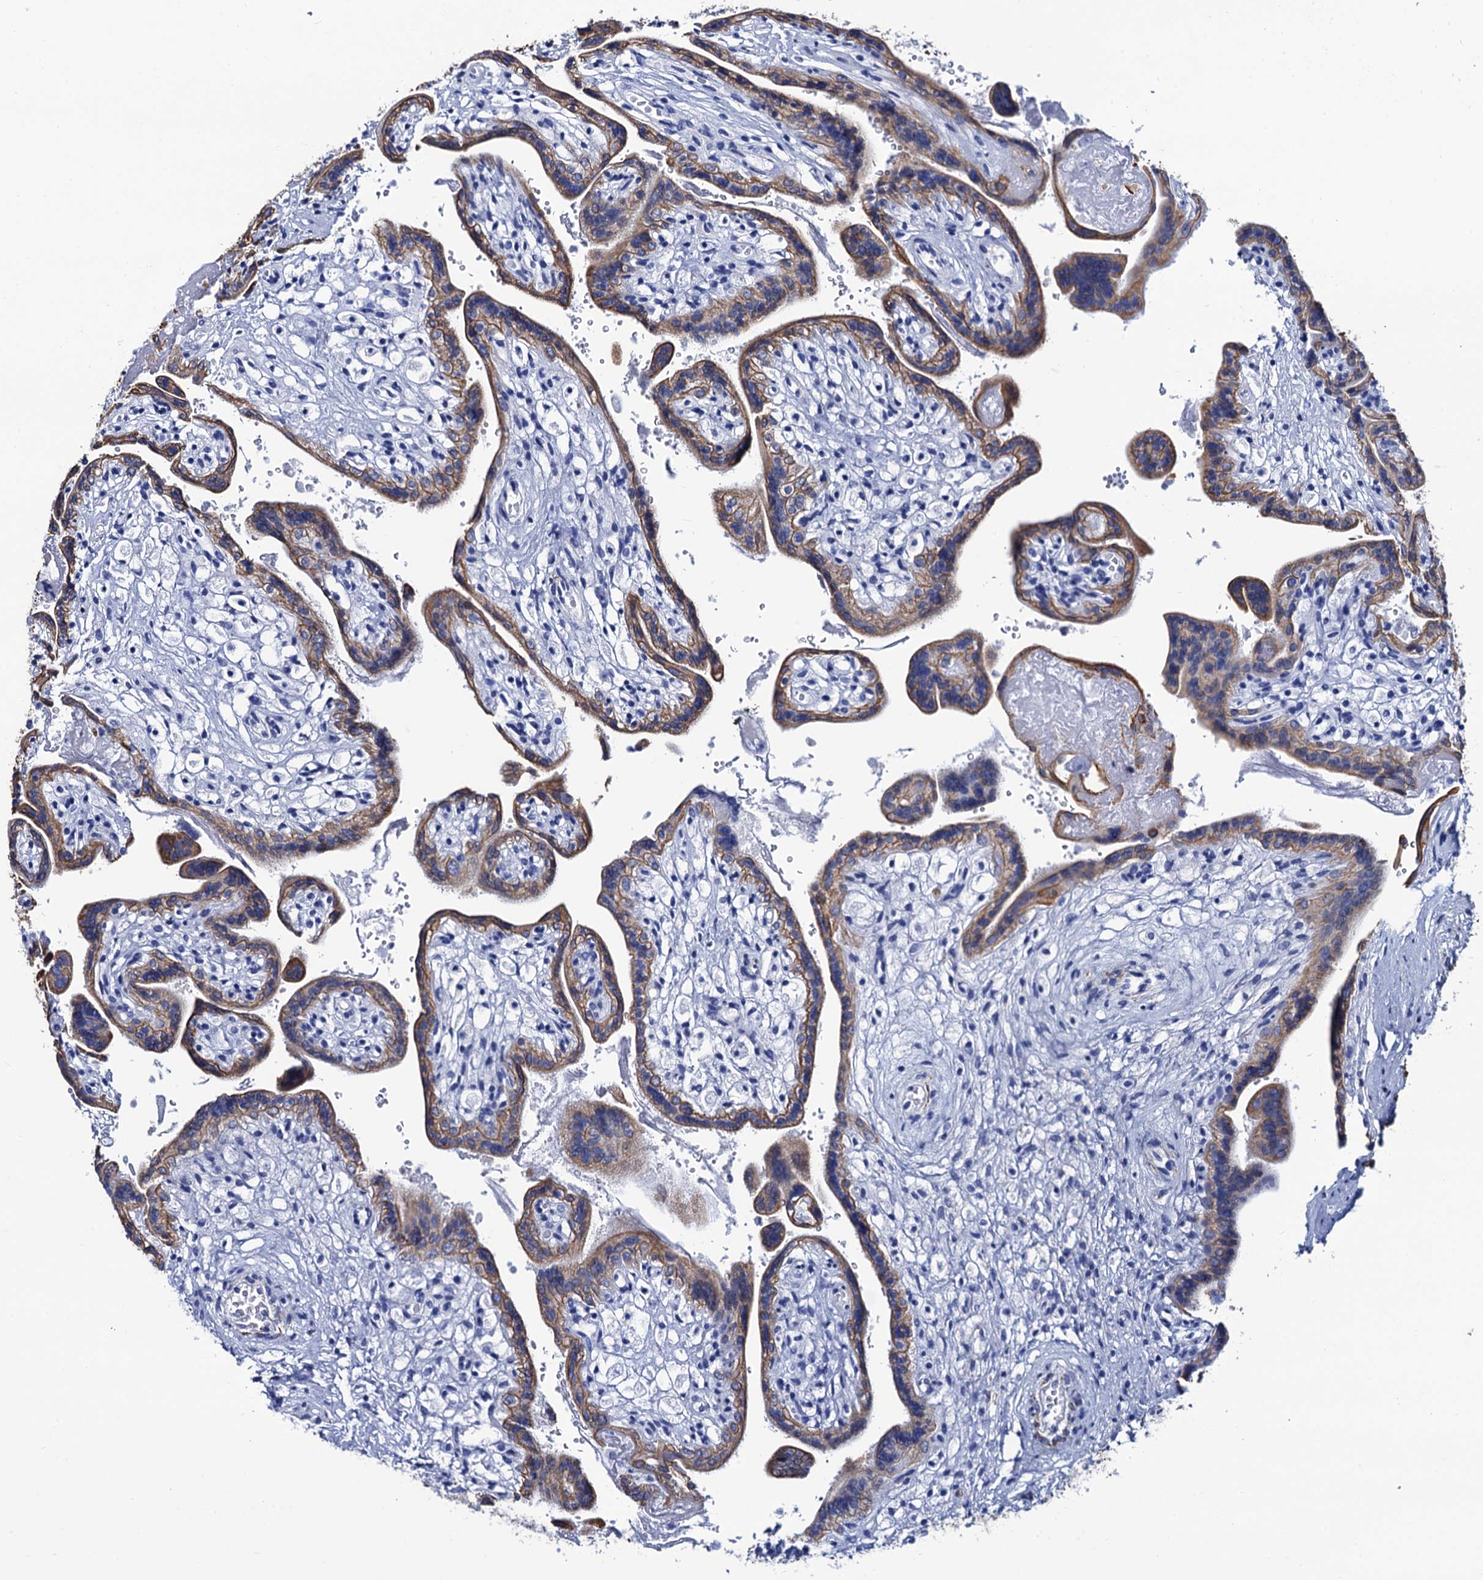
{"staining": {"intensity": "strong", "quantity": "25%-75%", "location": "cytoplasmic/membranous"}, "tissue": "placenta", "cell_type": "Trophoblastic cells", "image_type": "normal", "snomed": [{"axis": "morphology", "description": "Normal tissue, NOS"}, {"axis": "topography", "description": "Placenta"}], "caption": "A brown stain shows strong cytoplasmic/membranous expression of a protein in trophoblastic cells of benign placenta.", "gene": "RAB3IP", "patient": {"sex": "female", "age": 37}}